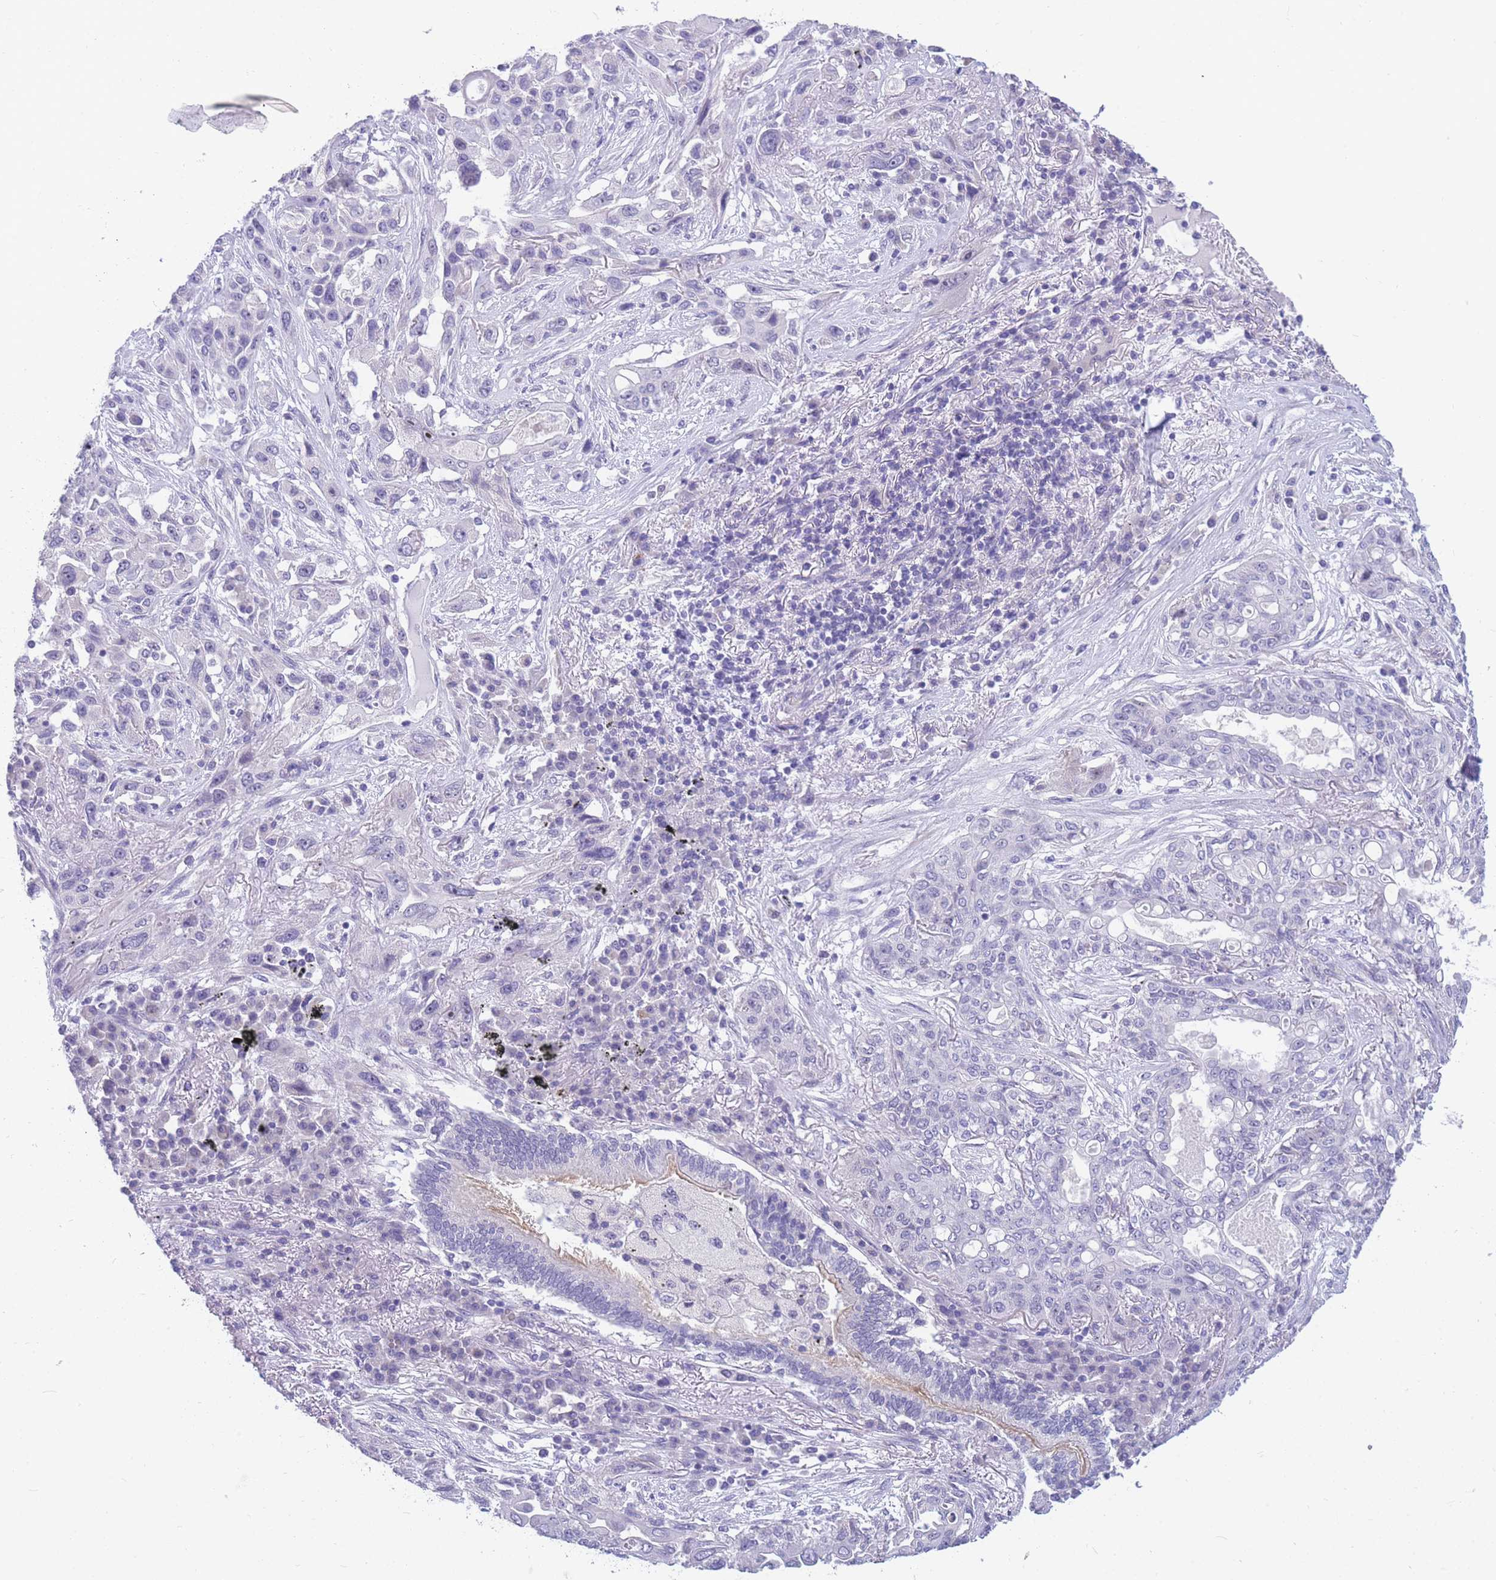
{"staining": {"intensity": "negative", "quantity": "none", "location": "none"}, "tissue": "lung cancer", "cell_type": "Tumor cells", "image_type": "cancer", "snomed": [{"axis": "morphology", "description": "Squamous cell carcinoma, NOS"}, {"axis": "topography", "description": "Lung"}], "caption": "High magnification brightfield microscopy of lung cancer stained with DAB (brown) and counterstained with hematoxylin (blue): tumor cells show no significant expression. (Immunohistochemistry (ihc), brightfield microscopy, high magnification).", "gene": "DDX49", "patient": {"sex": "female", "age": 70}}